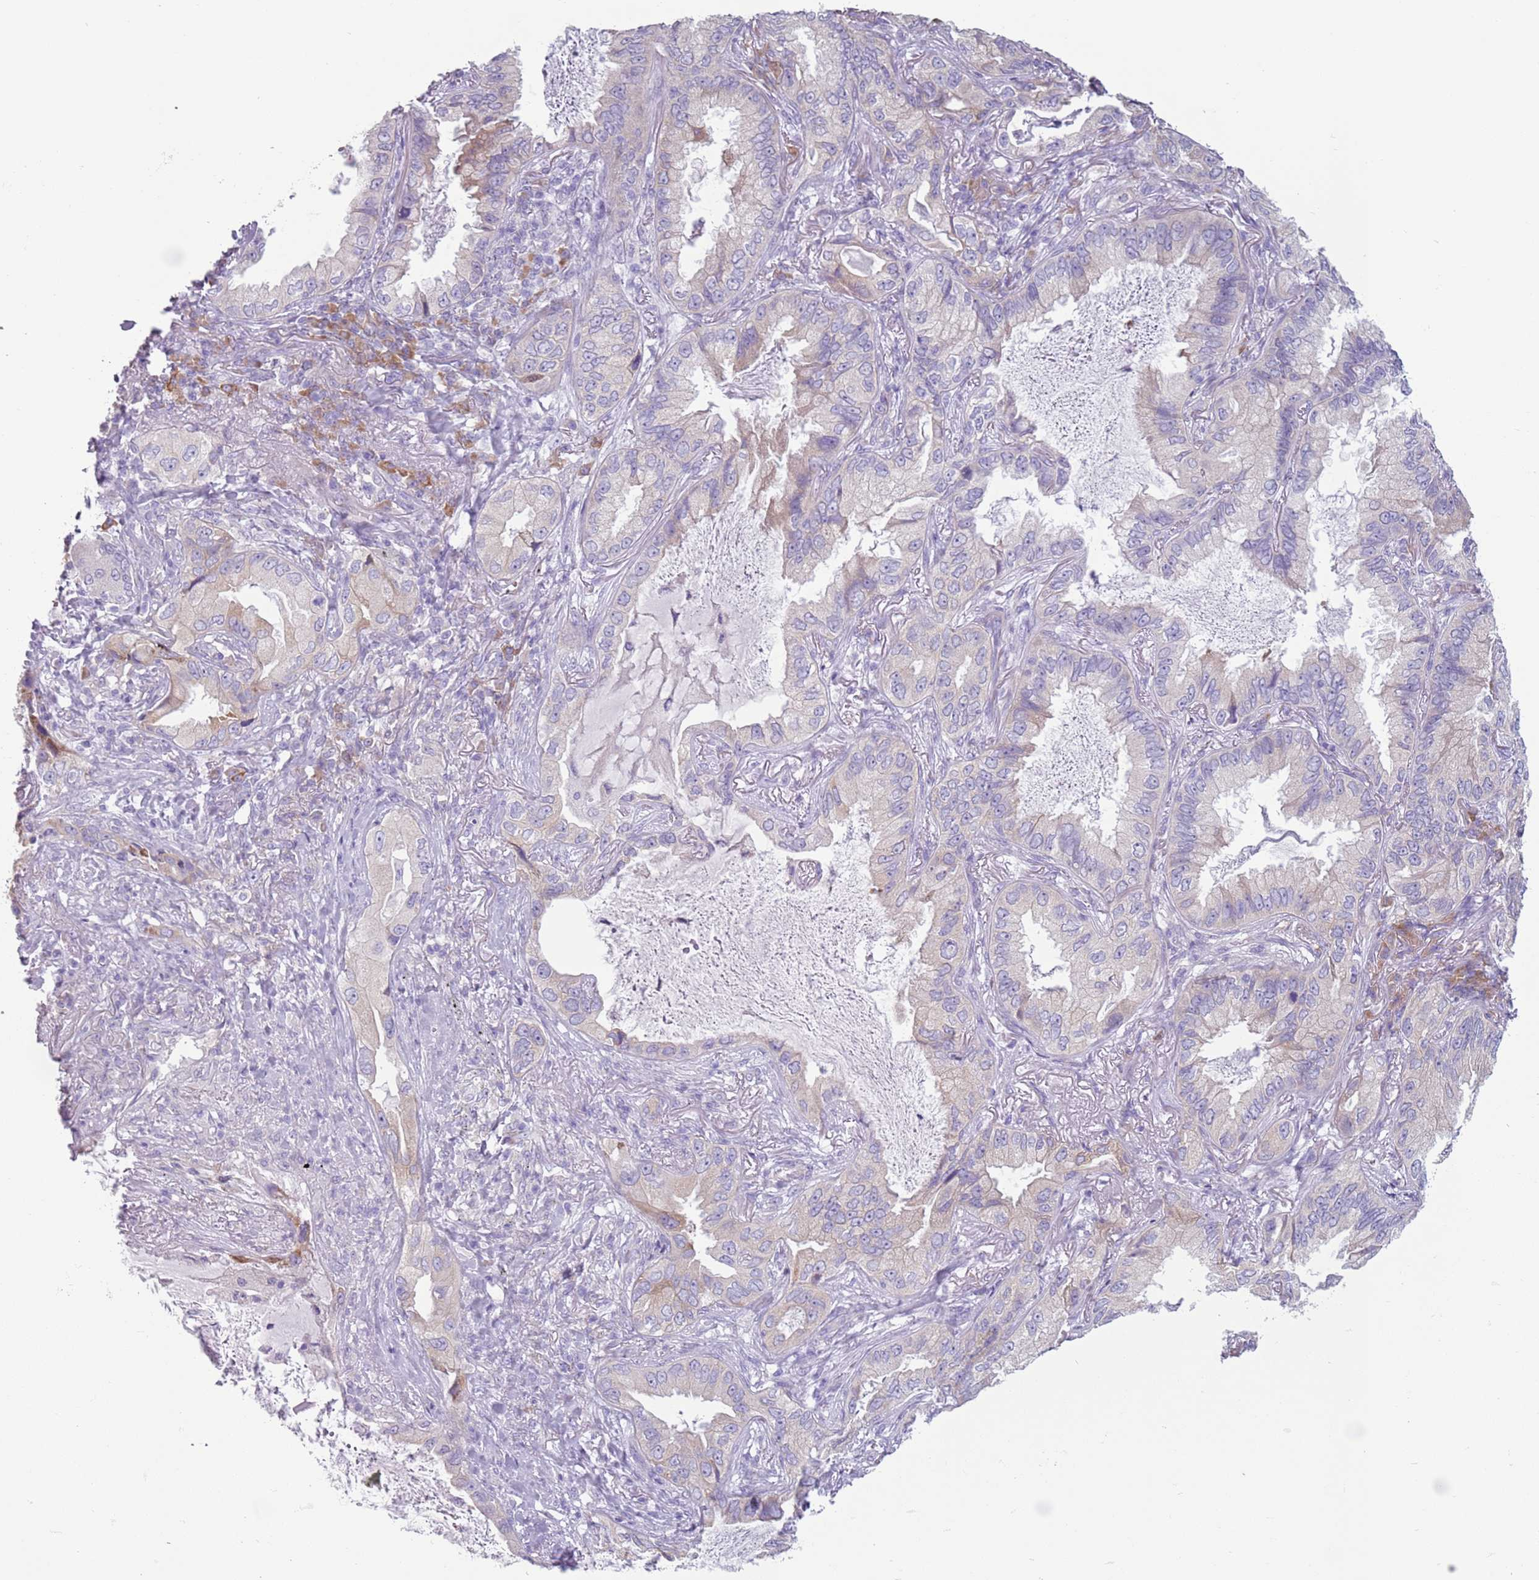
{"staining": {"intensity": "negative", "quantity": "none", "location": "none"}, "tissue": "lung cancer", "cell_type": "Tumor cells", "image_type": "cancer", "snomed": [{"axis": "morphology", "description": "Adenocarcinoma, NOS"}, {"axis": "topography", "description": "Lung"}], "caption": "The IHC histopathology image has no significant positivity in tumor cells of lung cancer tissue.", "gene": "HYOU1", "patient": {"sex": "female", "age": 69}}